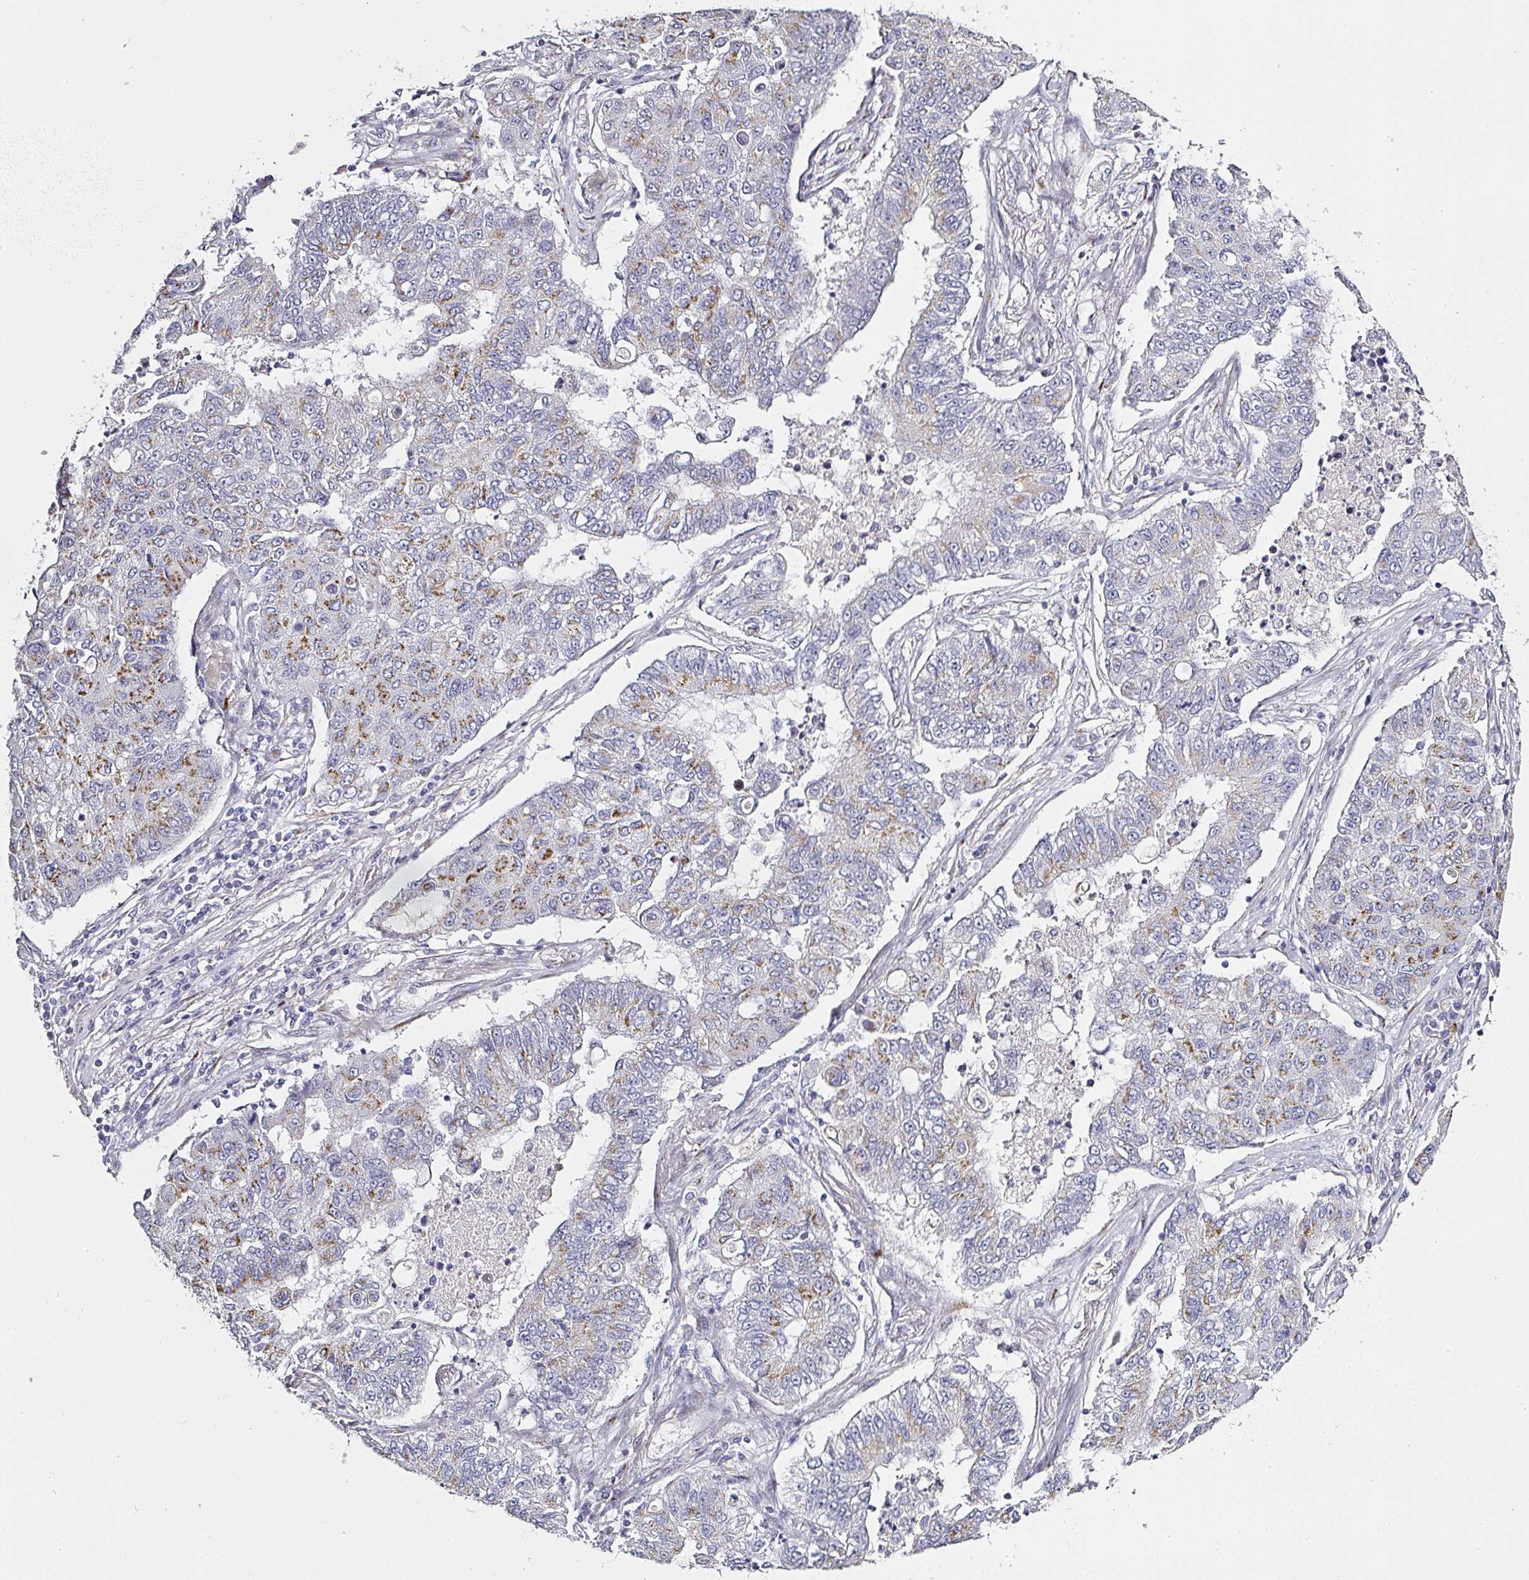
{"staining": {"intensity": "moderate", "quantity": "25%-75%", "location": "cytoplasmic/membranous"}, "tissue": "lung cancer", "cell_type": "Tumor cells", "image_type": "cancer", "snomed": [{"axis": "morphology", "description": "Squamous cell carcinoma, NOS"}, {"axis": "topography", "description": "Lung"}], "caption": "A medium amount of moderate cytoplasmic/membranous expression is appreciated in approximately 25%-75% of tumor cells in lung cancer tissue.", "gene": "ATP8B2", "patient": {"sex": "male", "age": 74}}